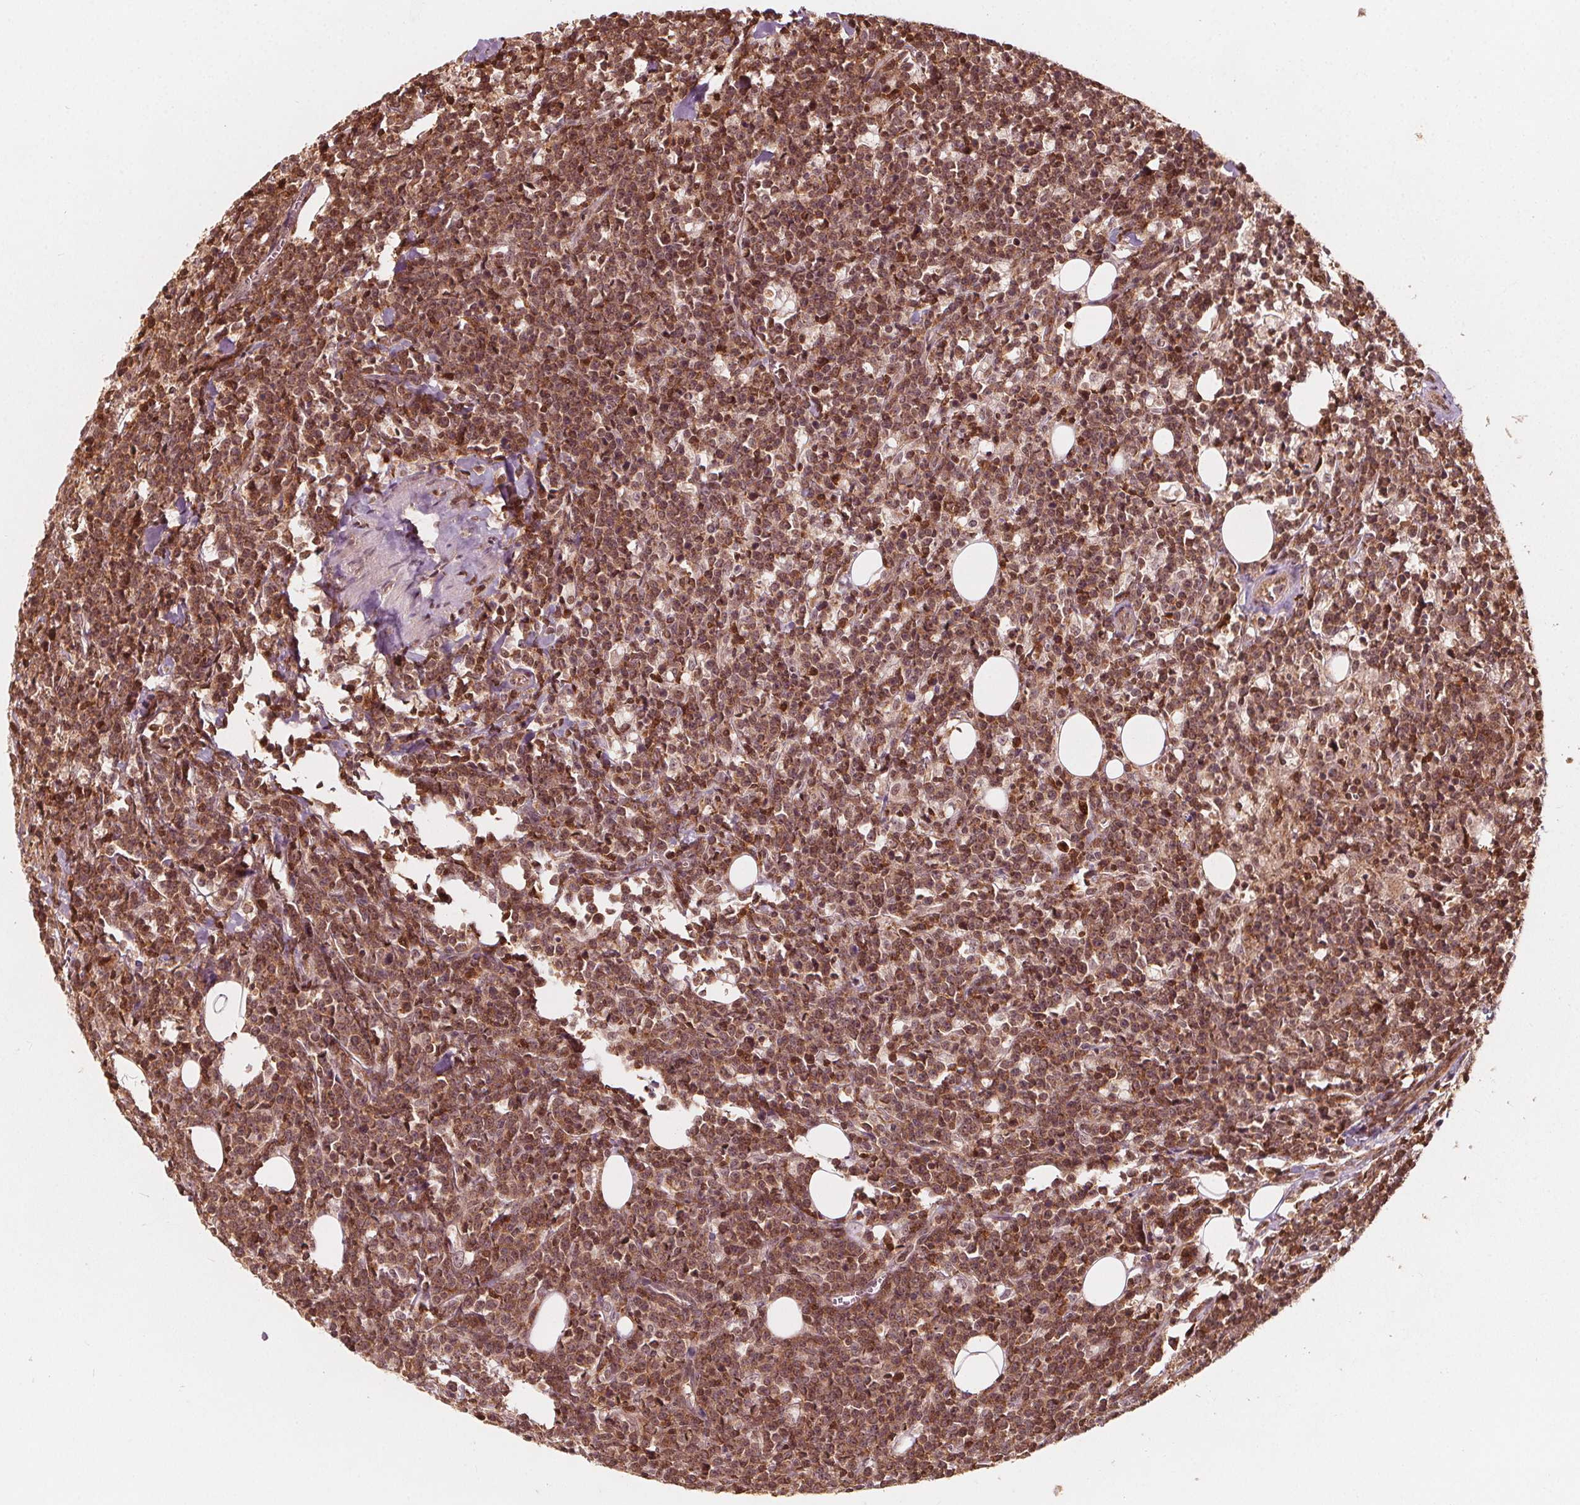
{"staining": {"intensity": "moderate", "quantity": ">75%", "location": "cytoplasmic/membranous"}, "tissue": "lymphoma", "cell_type": "Tumor cells", "image_type": "cancer", "snomed": [{"axis": "morphology", "description": "Malignant lymphoma, non-Hodgkin's type, High grade"}, {"axis": "topography", "description": "Small intestine"}], "caption": "A brown stain shows moderate cytoplasmic/membranous positivity of a protein in lymphoma tumor cells.", "gene": "AIP", "patient": {"sex": "female", "age": 56}}